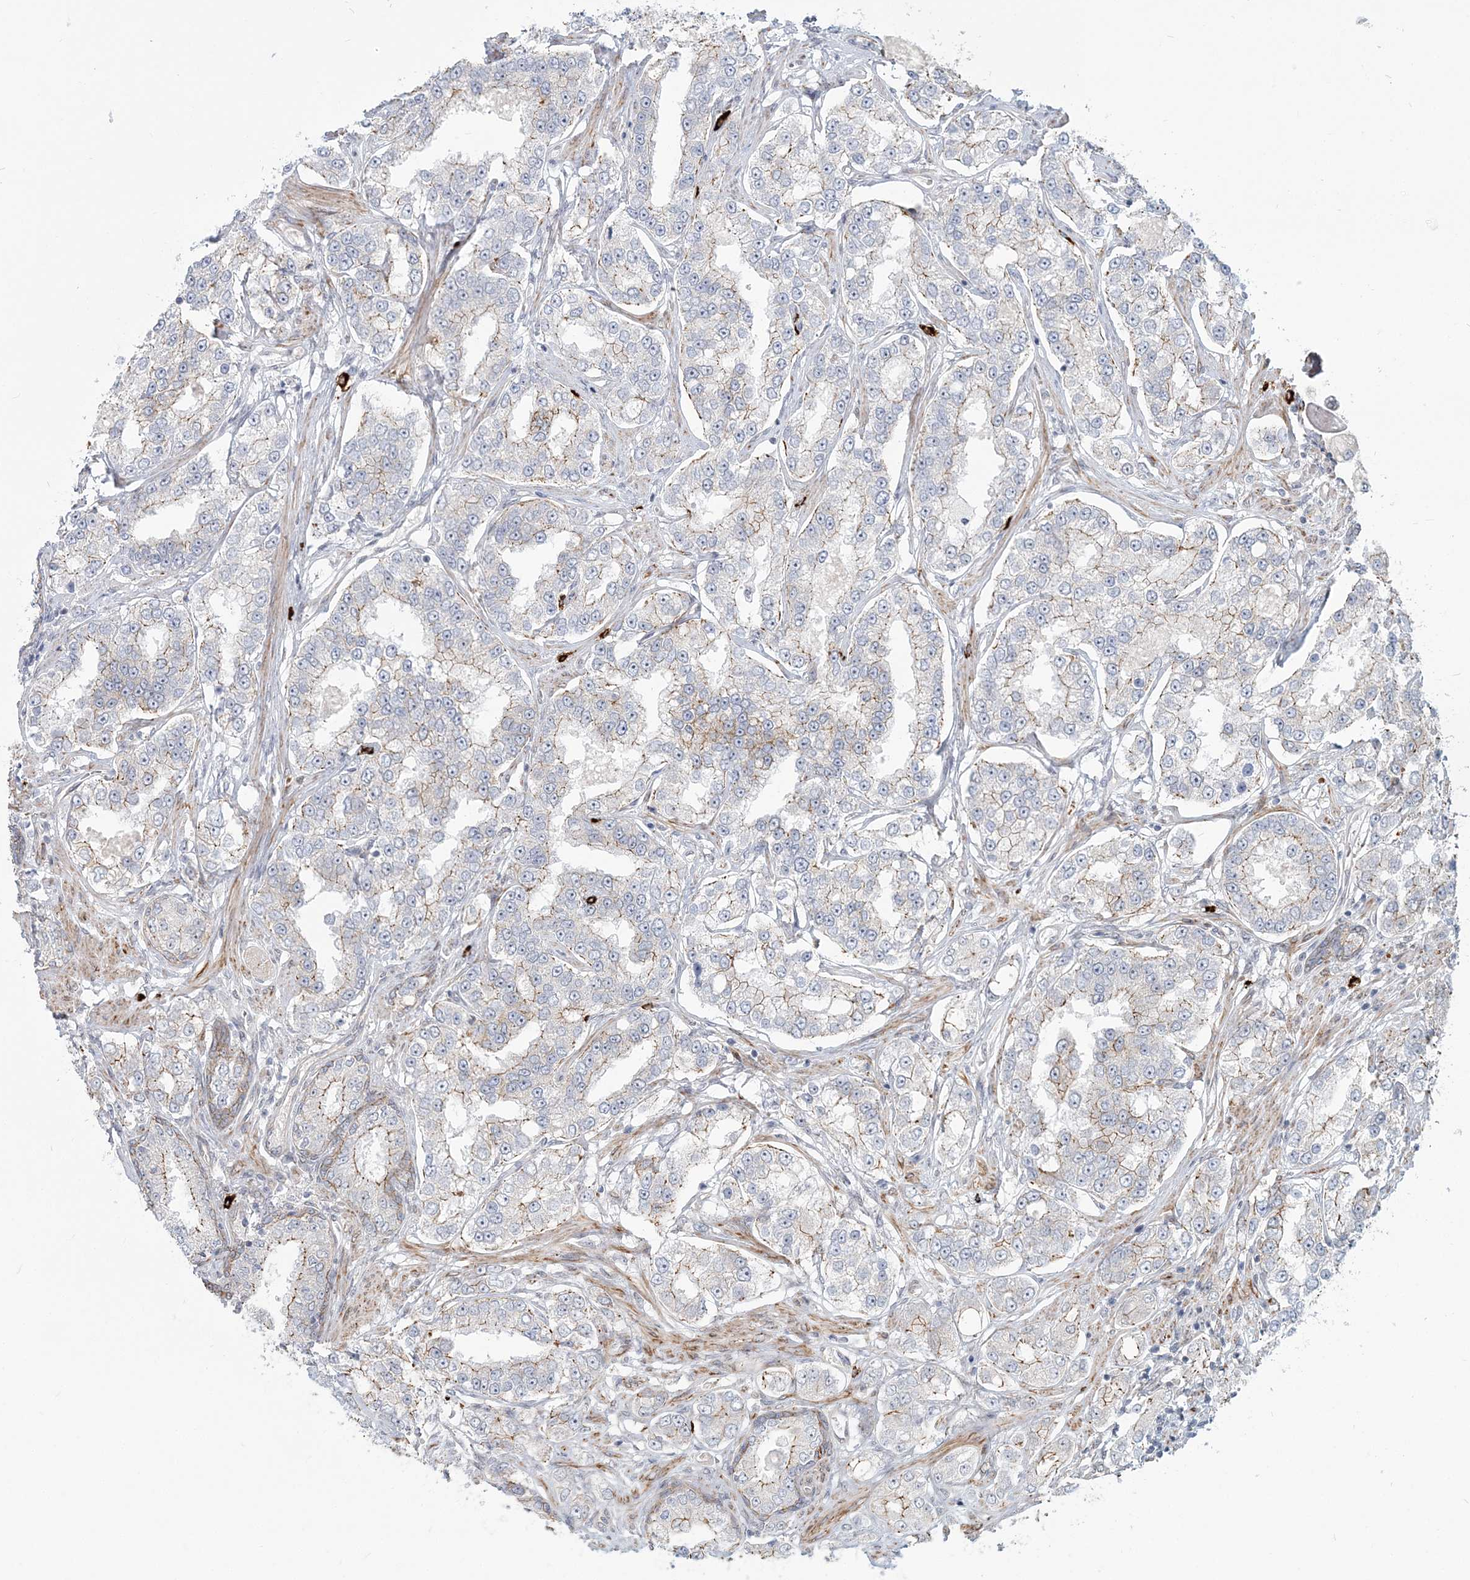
{"staining": {"intensity": "moderate", "quantity": "25%-75%", "location": "cytoplasmic/membranous"}, "tissue": "prostate cancer", "cell_type": "Tumor cells", "image_type": "cancer", "snomed": [{"axis": "morphology", "description": "Normal tissue, NOS"}, {"axis": "morphology", "description": "Adenocarcinoma, High grade"}, {"axis": "topography", "description": "Prostate"}], "caption": "Prostate cancer (adenocarcinoma (high-grade)) stained for a protein reveals moderate cytoplasmic/membranous positivity in tumor cells.", "gene": "SH3PXD2A", "patient": {"sex": "male", "age": 83}}